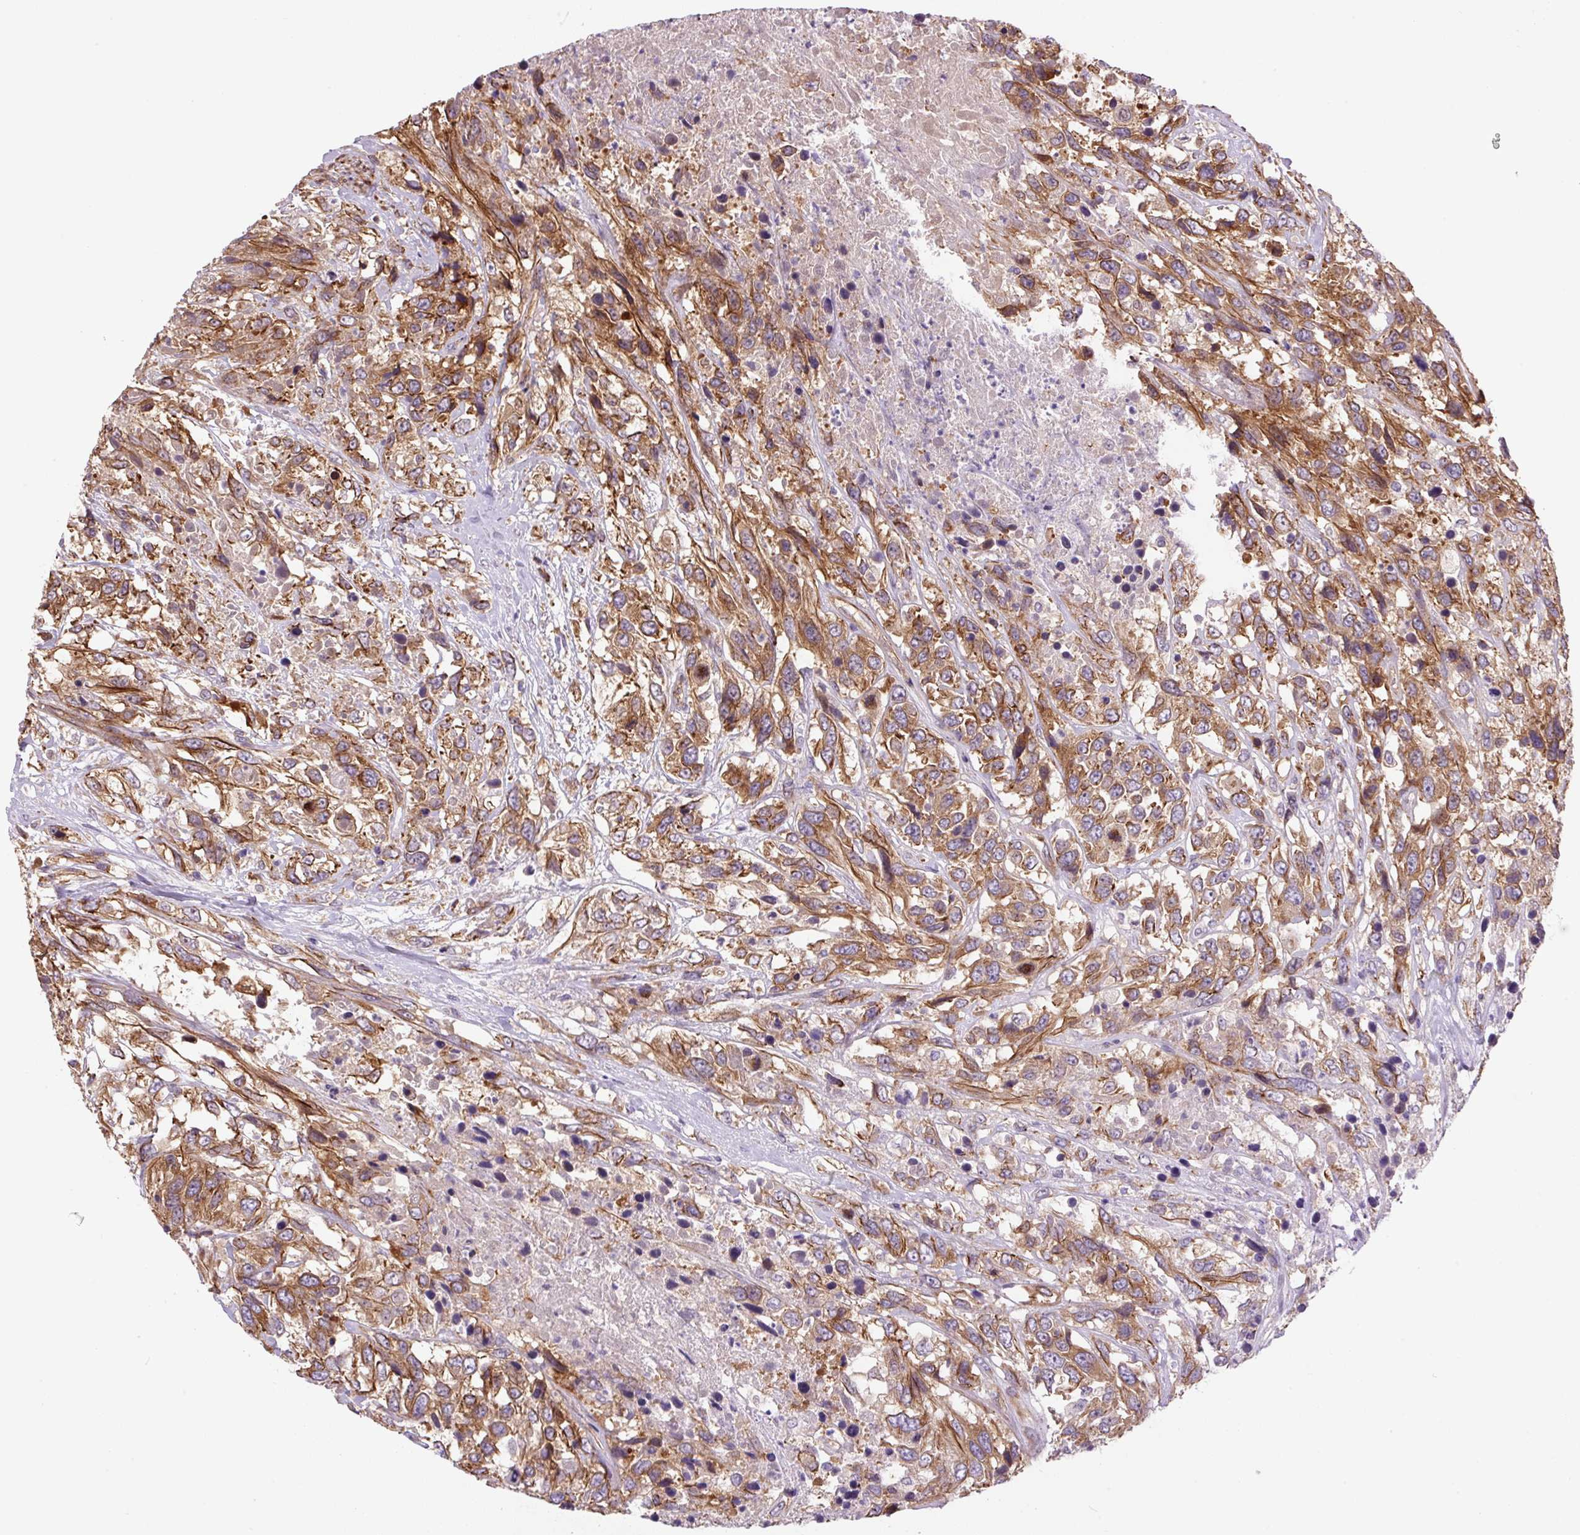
{"staining": {"intensity": "moderate", "quantity": ">75%", "location": "cytoplasmic/membranous"}, "tissue": "urothelial cancer", "cell_type": "Tumor cells", "image_type": "cancer", "snomed": [{"axis": "morphology", "description": "Urothelial carcinoma, High grade"}, {"axis": "topography", "description": "Urinary bladder"}], "caption": "The immunohistochemical stain shows moderate cytoplasmic/membranous staining in tumor cells of urothelial carcinoma (high-grade) tissue.", "gene": "SEPTIN10", "patient": {"sex": "female", "age": 70}}